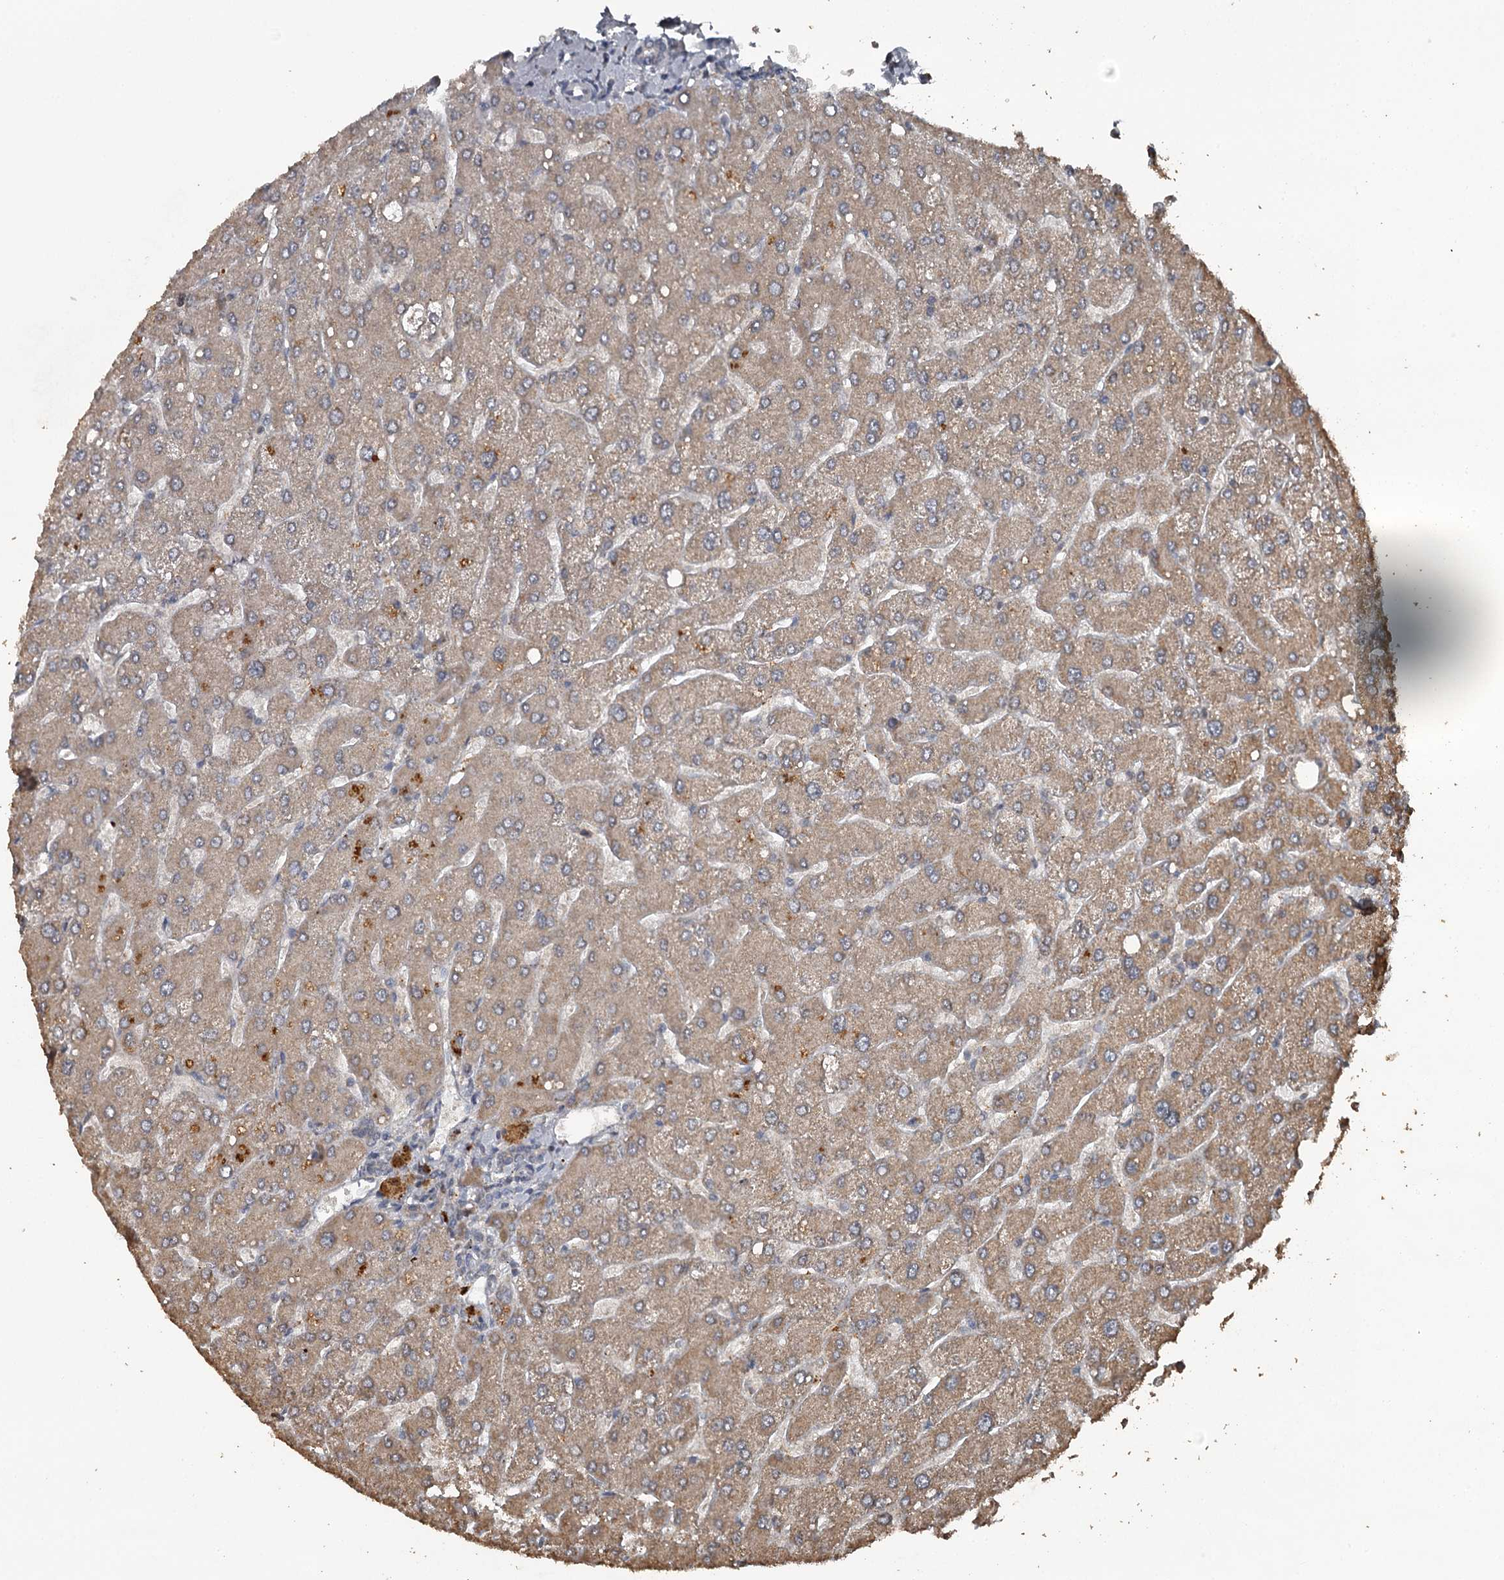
{"staining": {"intensity": "moderate", "quantity": "25%-75%", "location": "cytoplasmic/membranous"}, "tissue": "liver", "cell_type": "Cholangiocytes", "image_type": "normal", "snomed": [{"axis": "morphology", "description": "Normal tissue, NOS"}, {"axis": "topography", "description": "Liver"}], "caption": "Immunohistochemistry staining of normal liver, which shows medium levels of moderate cytoplasmic/membranous expression in approximately 25%-75% of cholangiocytes indicating moderate cytoplasmic/membranous protein staining. The staining was performed using DAB (3,3'-diaminobenzidine) (brown) for protein detection and nuclei were counterstained in hematoxylin (blue).", "gene": "WIPI1", "patient": {"sex": "male", "age": 55}}